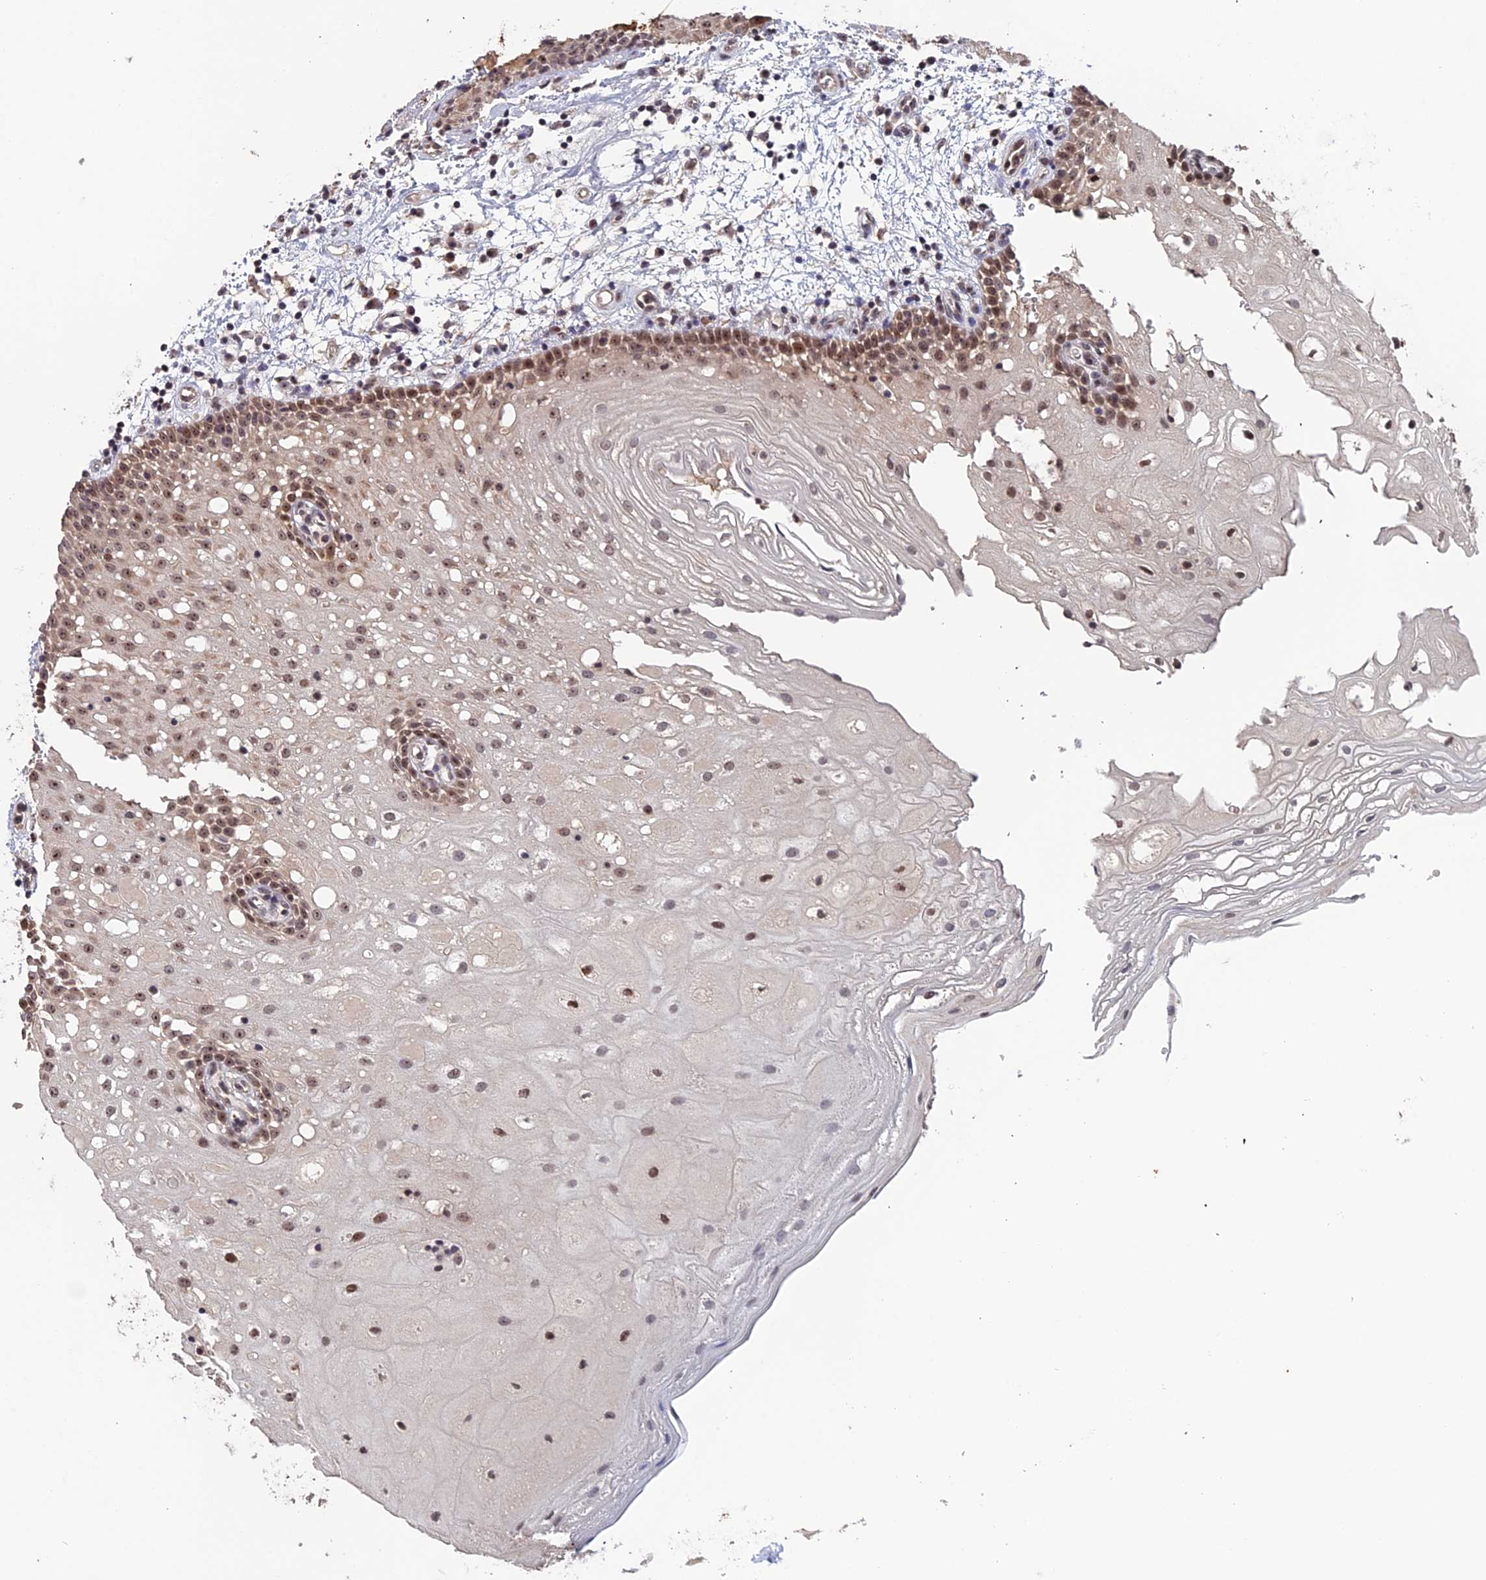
{"staining": {"intensity": "moderate", "quantity": ">75%", "location": "nuclear"}, "tissue": "oral mucosa", "cell_type": "Squamous epithelial cells", "image_type": "normal", "snomed": [{"axis": "morphology", "description": "Normal tissue, NOS"}, {"axis": "topography", "description": "Oral tissue"}], "caption": "Moderate nuclear staining is identified in approximately >75% of squamous epithelial cells in normal oral mucosa.", "gene": "FAM98C", "patient": {"sex": "male", "age": 74}}